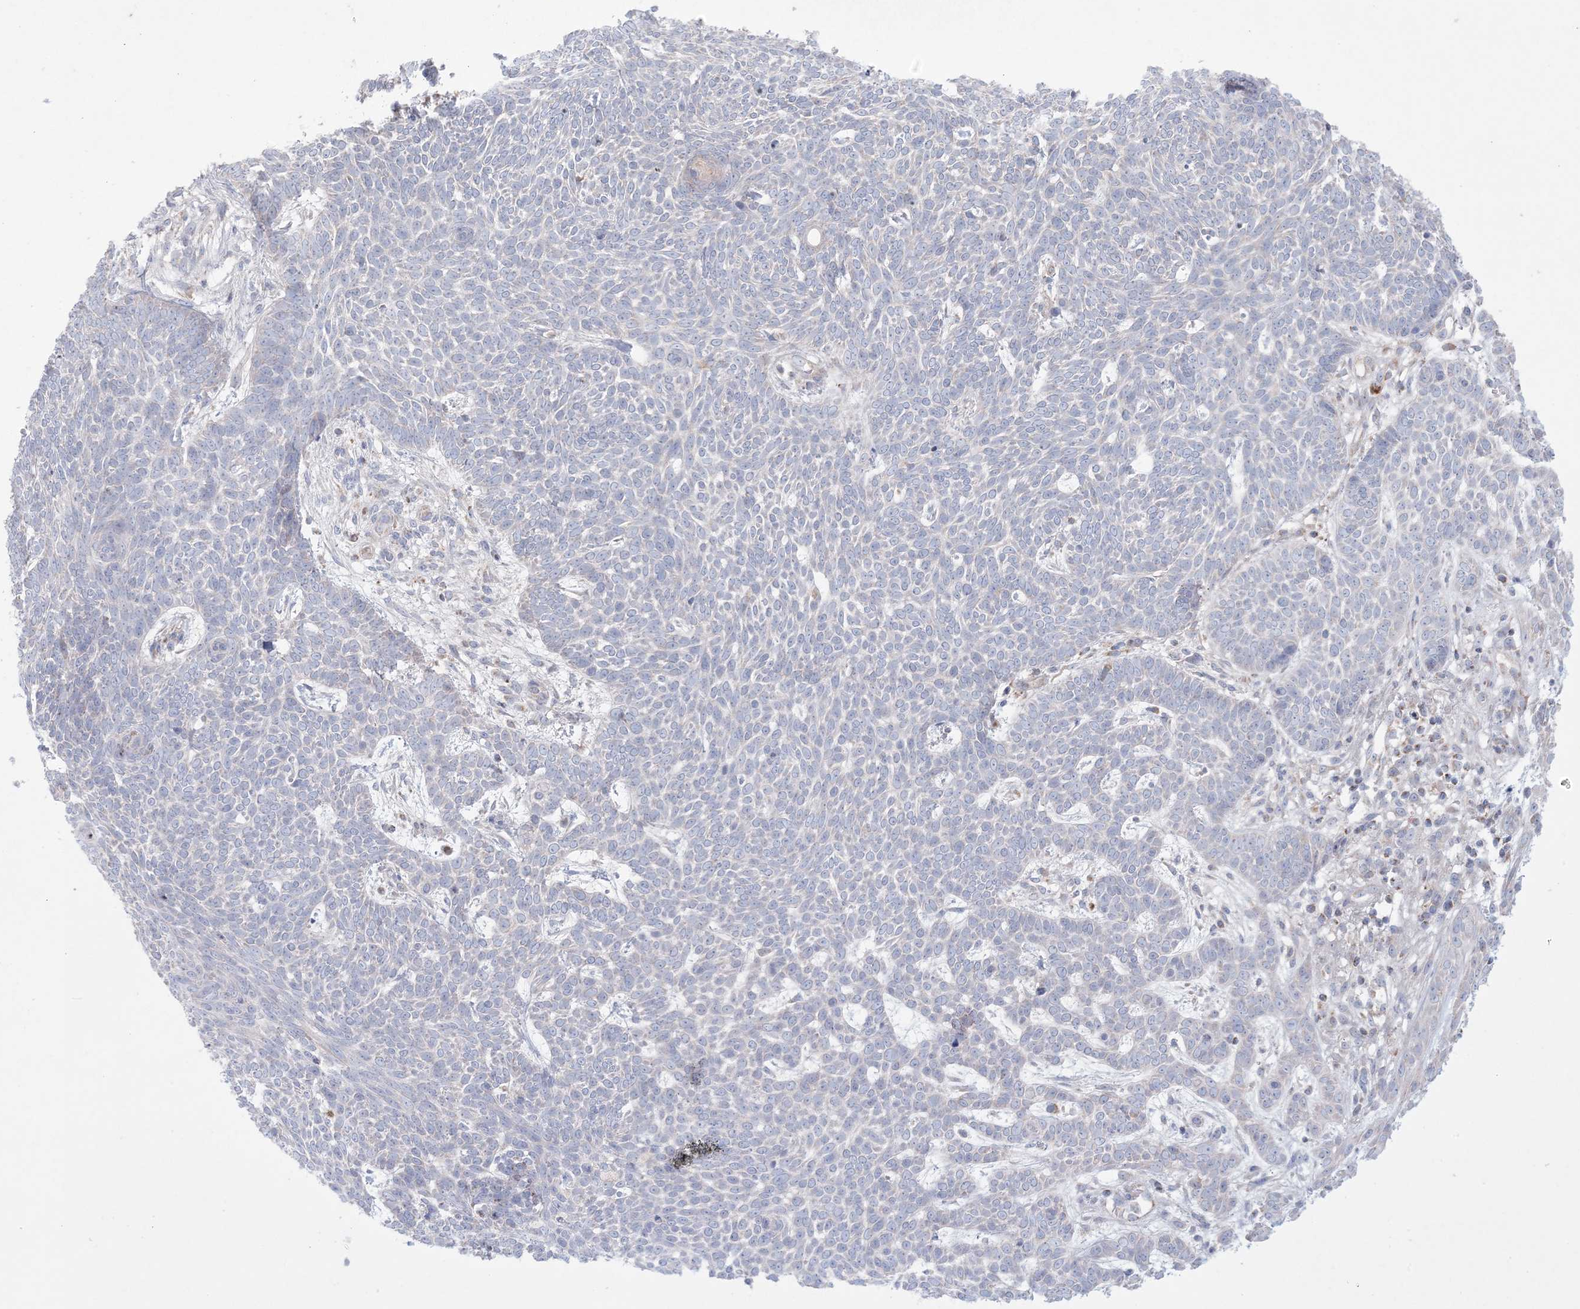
{"staining": {"intensity": "negative", "quantity": "none", "location": "none"}, "tissue": "skin cancer", "cell_type": "Tumor cells", "image_type": "cancer", "snomed": [{"axis": "morphology", "description": "Normal tissue, NOS"}, {"axis": "morphology", "description": "Basal cell carcinoma"}, {"axis": "topography", "description": "Skin"}], "caption": "The histopathology image displays no significant expression in tumor cells of skin cancer (basal cell carcinoma).", "gene": "KCTD6", "patient": {"sex": "male", "age": 64}}